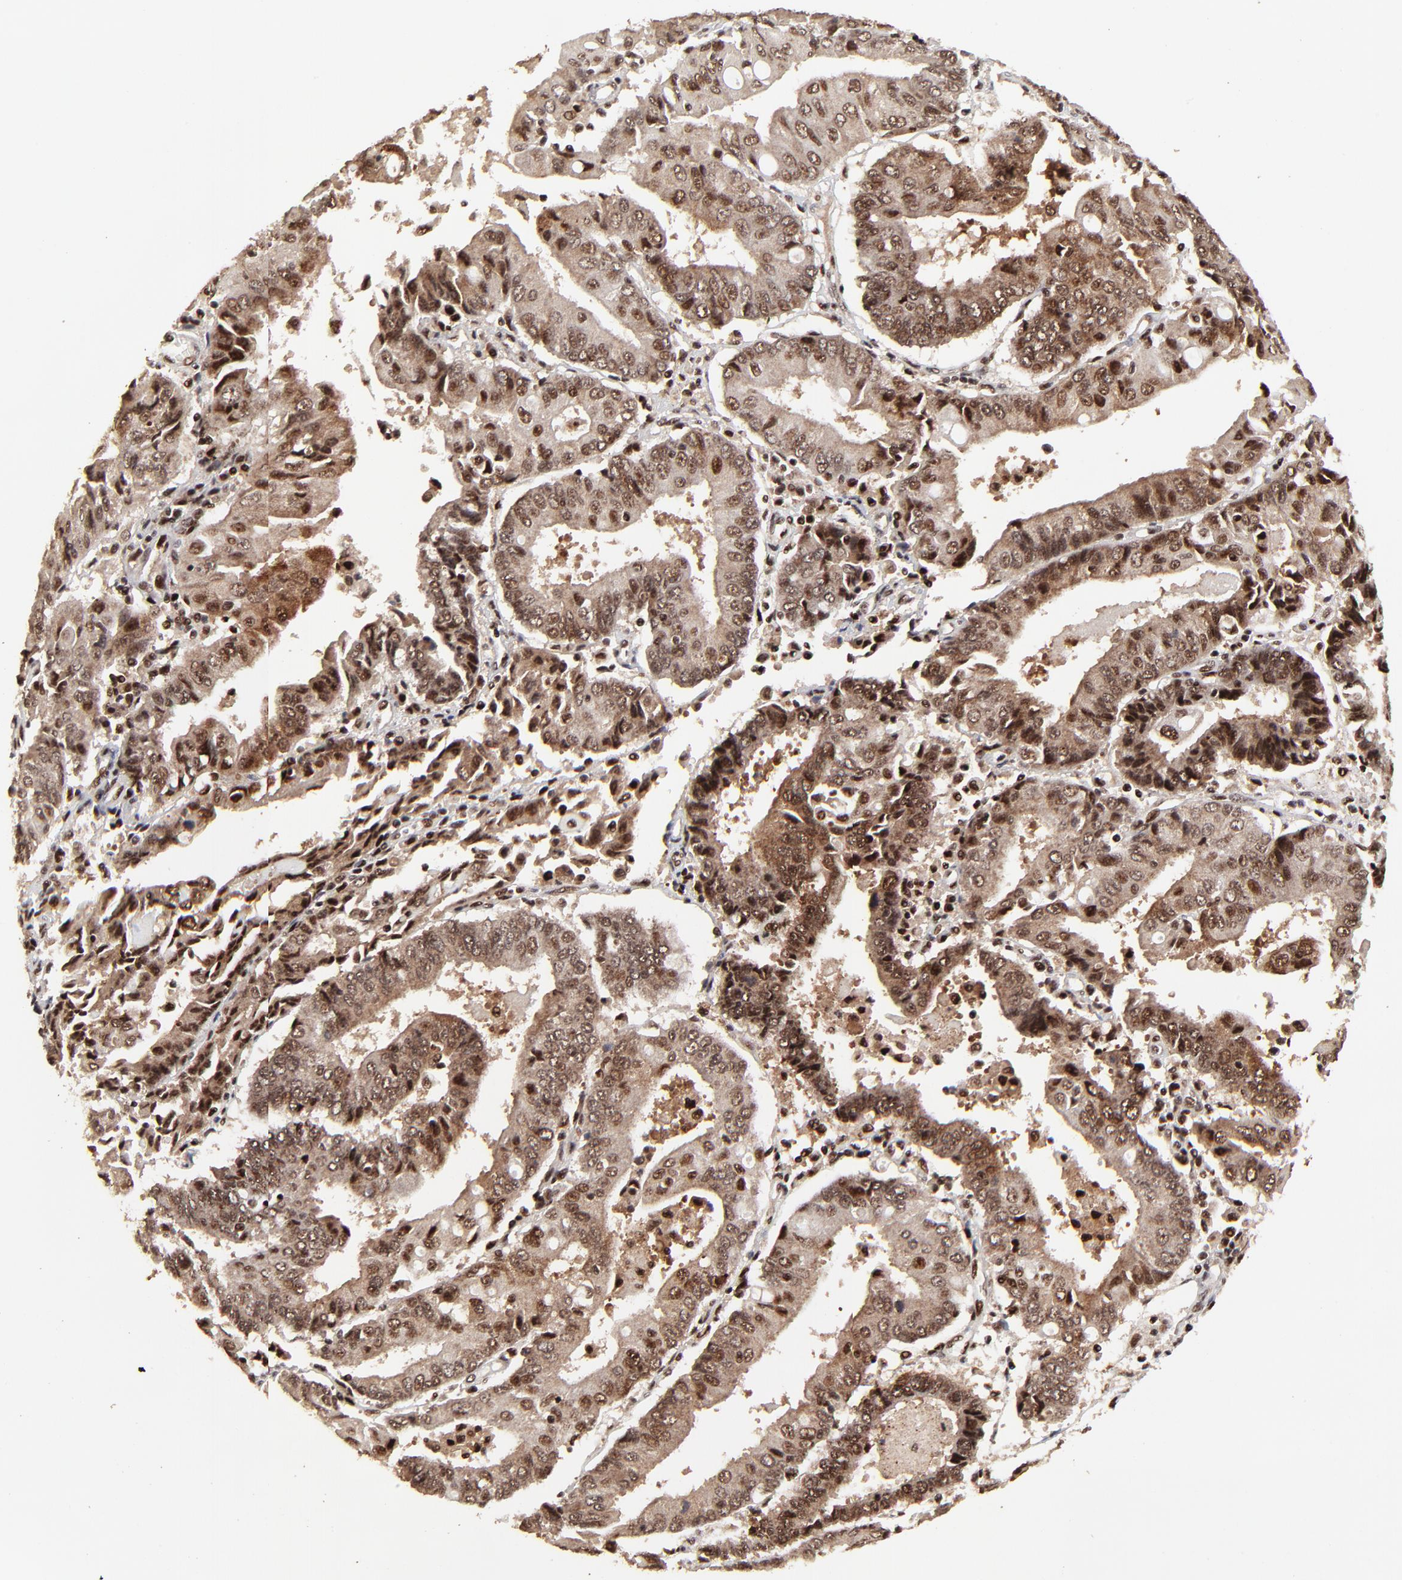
{"staining": {"intensity": "moderate", "quantity": ">75%", "location": "cytoplasmic/membranous,nuclear"}, "tissue": "endometrial cancer", "cell_type": "Tumor cells", "image_type": "cancer", "snomed": [{"axis": "morphology", "description": "Adenocarcinoma, NOS"}, {"axis": "topography", "description": "Endometrium"}], "caption": "Brown immunohistochemical staining in human endometrial cancer shows moderate cytoplasmic/membranous and nuclear staining in about >75% of tumor cells.", "gene": "RBM22", "patient": {"sex": "female", "age": 75}}